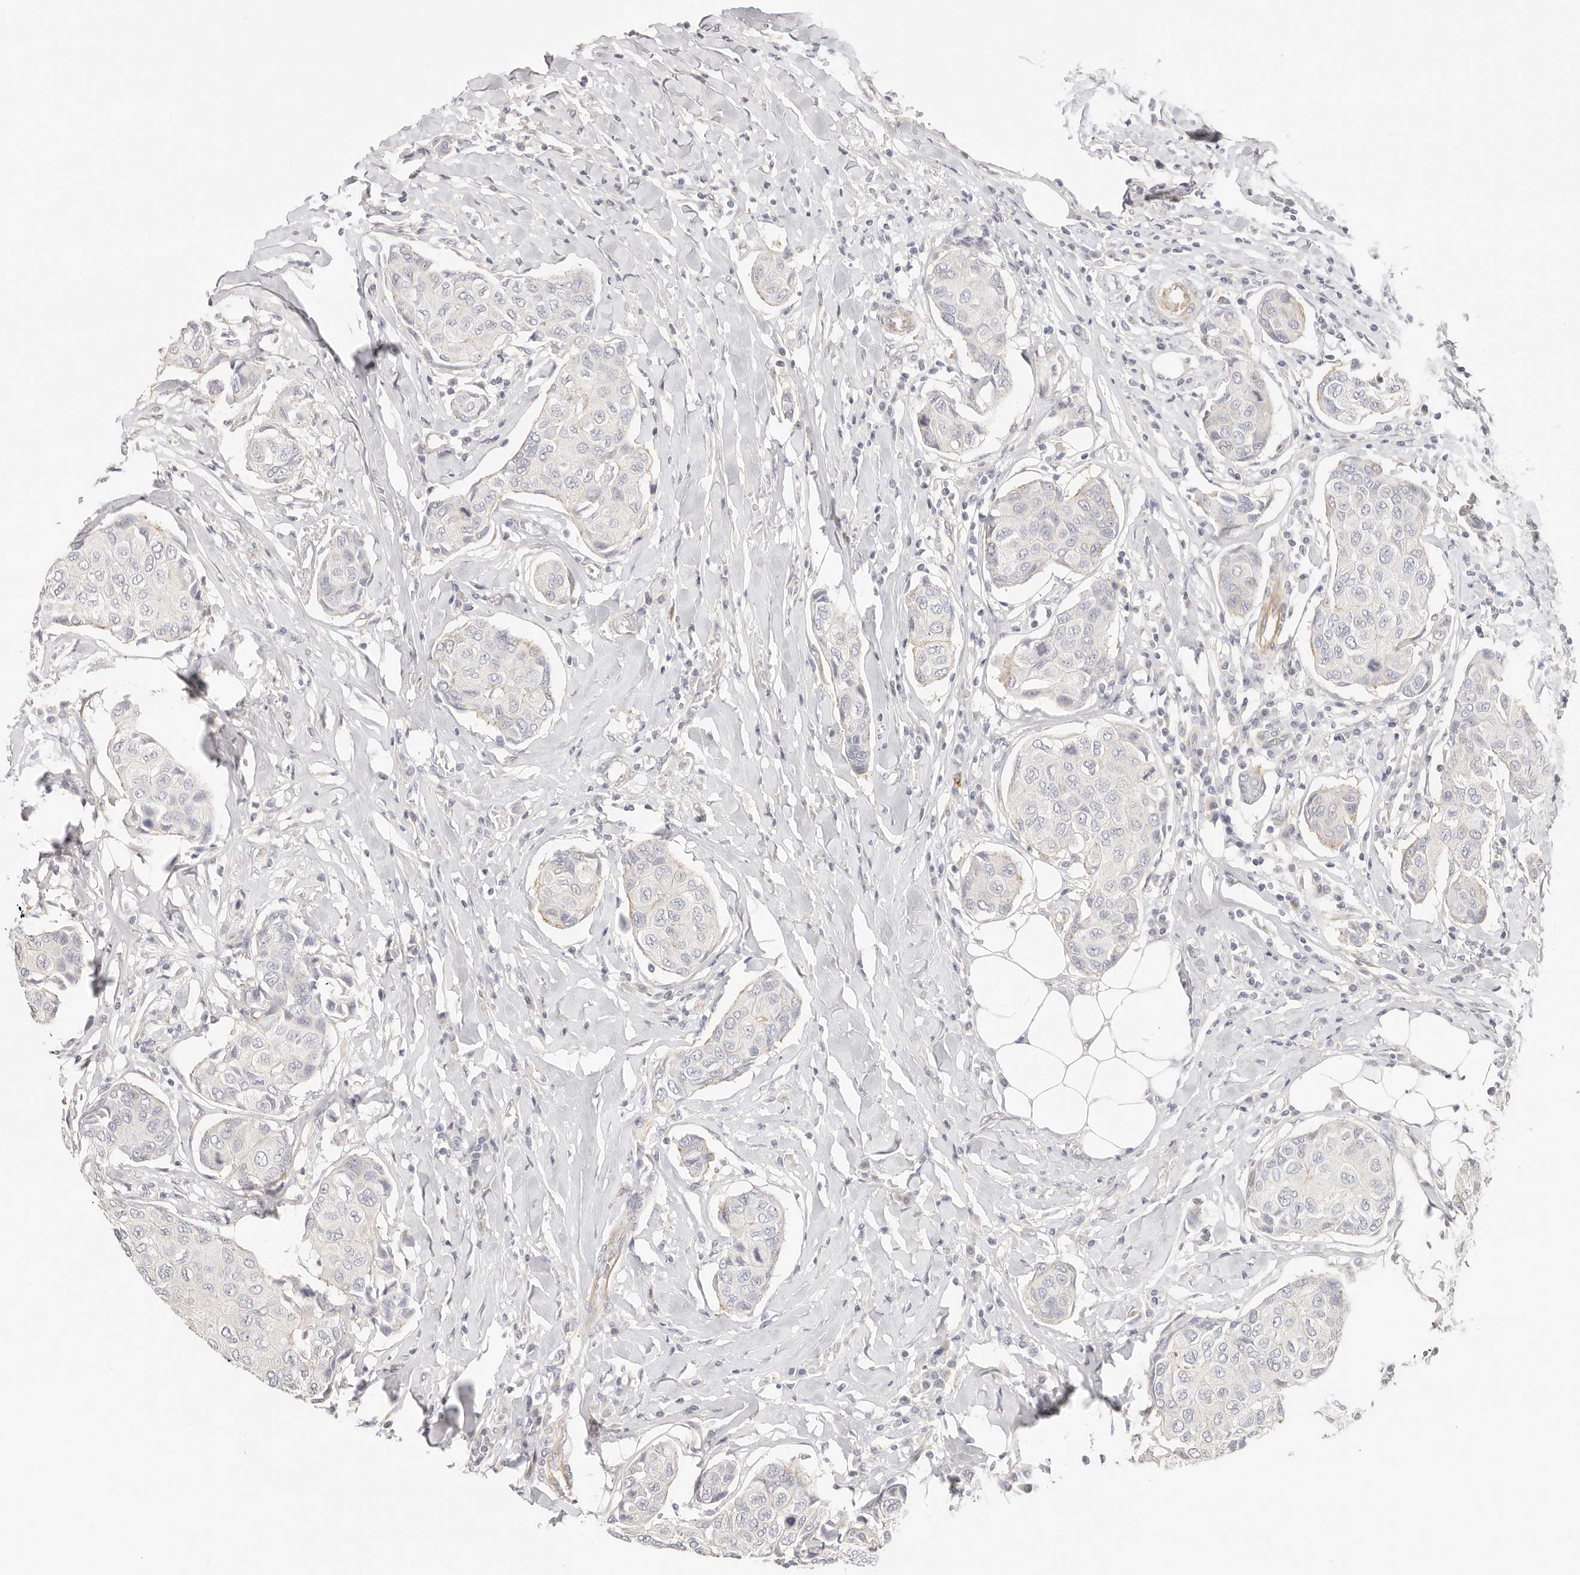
{"staining": {"intensity": "negative", "quantity": "none", "location": "none"}, "tissue": "breast cancer", "cell_type": "Tumor cells", "image_type": "cancer", "snomed": [{"axis": "morphology", "description": "Duct carcinoma"}, {"axis": "topography", "description": "Breast"}], "caption": "Protein analysis of breast invasive ductal carcinoma reveals no significant positivity in tumor cells.", "gene": "DTNBP1", "patient": {"sex": "female", "age": 80}}